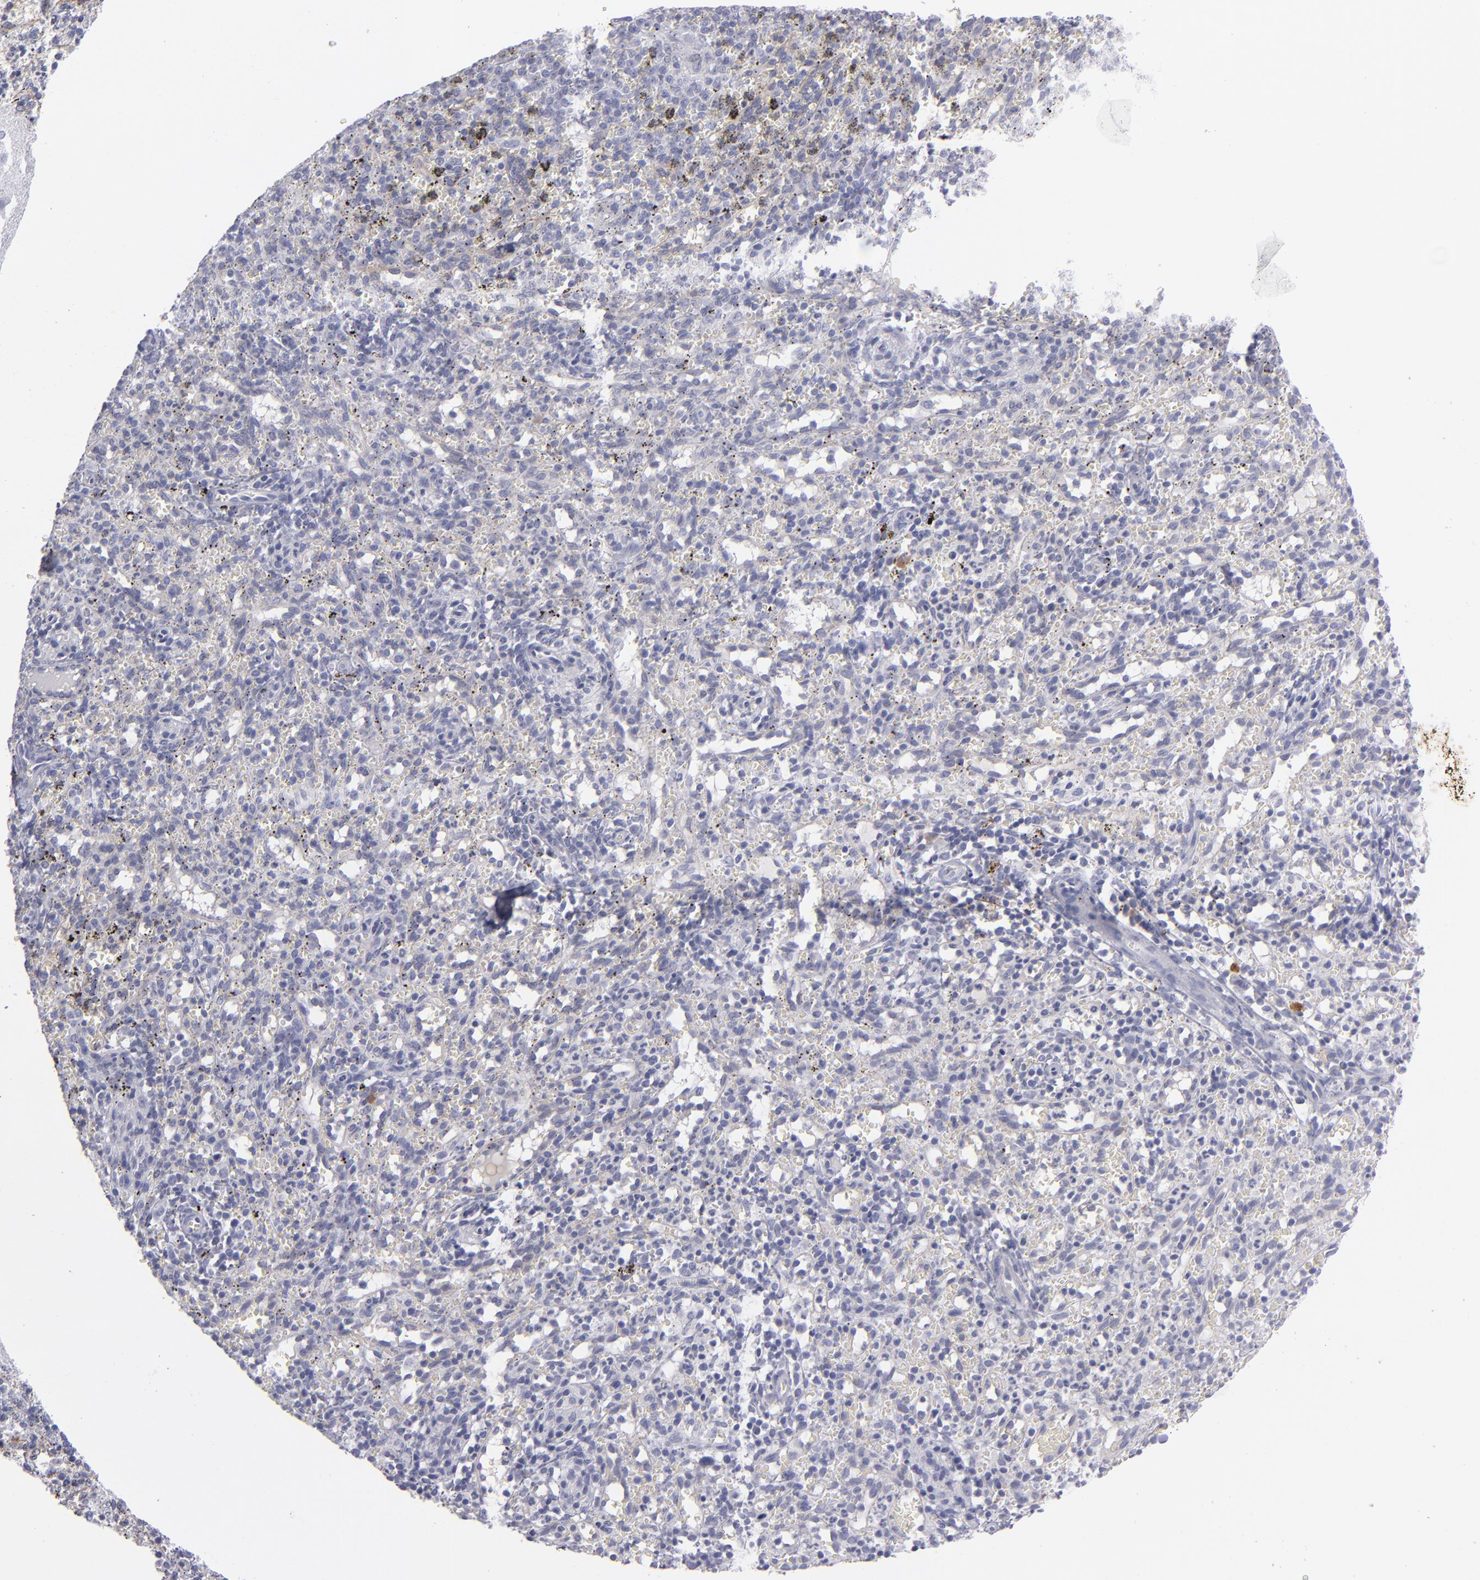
{"staining": {"intensity": "negative", "quantity": "none", "location": "none"}, "tissue": "spleen", "cell_type": "Cells in red pulp", "image_type": "normal", "snomed": [{"axis": "morphology", "description": "Normal tissue, NOS"}, {"axis": "topography", "description": "Spleen"}], "caption": "Immunohistochemistry of unremarkable human spleen shows no expression in cells in red pulp. (DAB (3,3'-diaminobenzidine) immunohistochemistry with hematoxylin counter stain).", "gene": "ITGB4", "patient": {"sex": "female", "age": 10}}